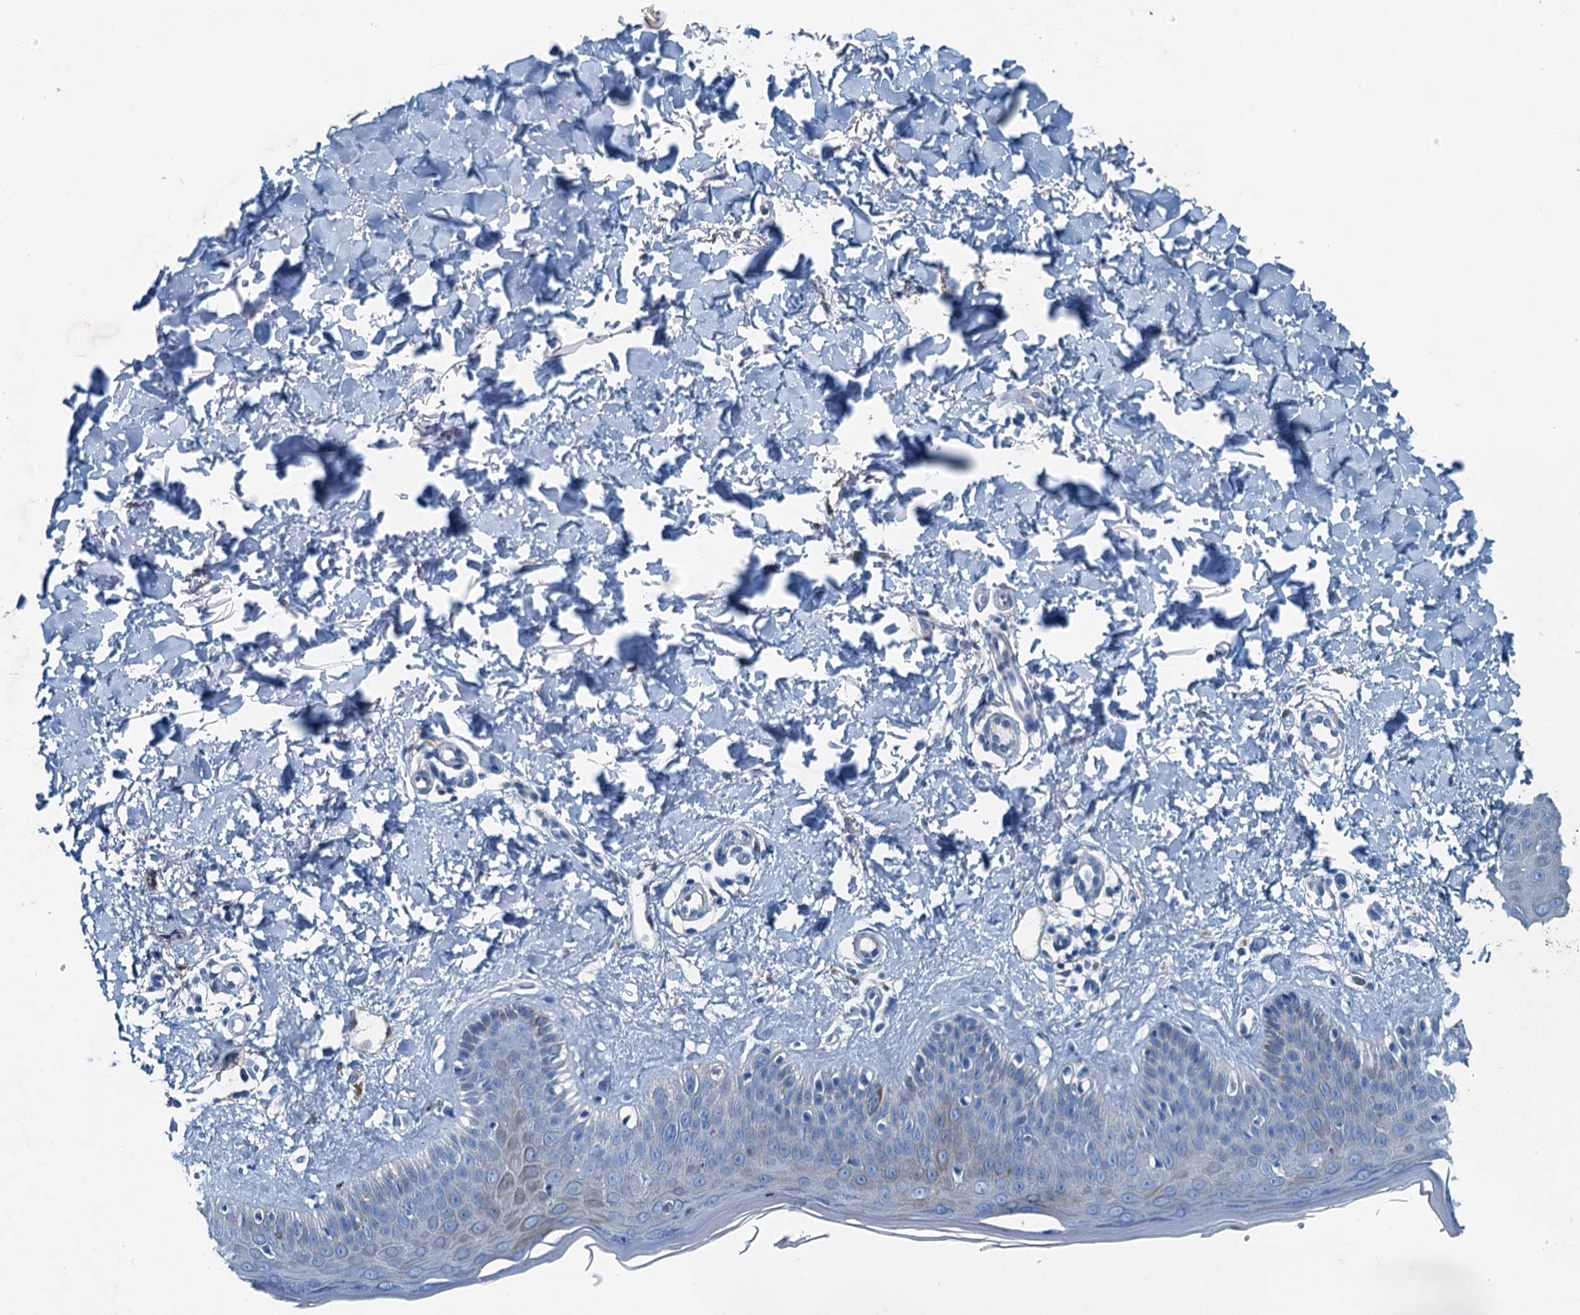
{"staining": {"intensity": "negative", "quantity": "none", "location": "none"}, "tissue": "skin", "cell_type": "Fibroblasts", "image_type": "normal", "snomed": [{"axis": "morphology", "description": "Normal tissue, NOS"}, {"axis": "topography", "description": "Skin"}], "caption": "DAB (3,3'-diaminobenzidine) immunohistochemical staining of unremarkable skin shows no significant positivity in fibroblasts.", "gene": "RAB3IL1", "patient": {"sex": "male", "age": 52}}